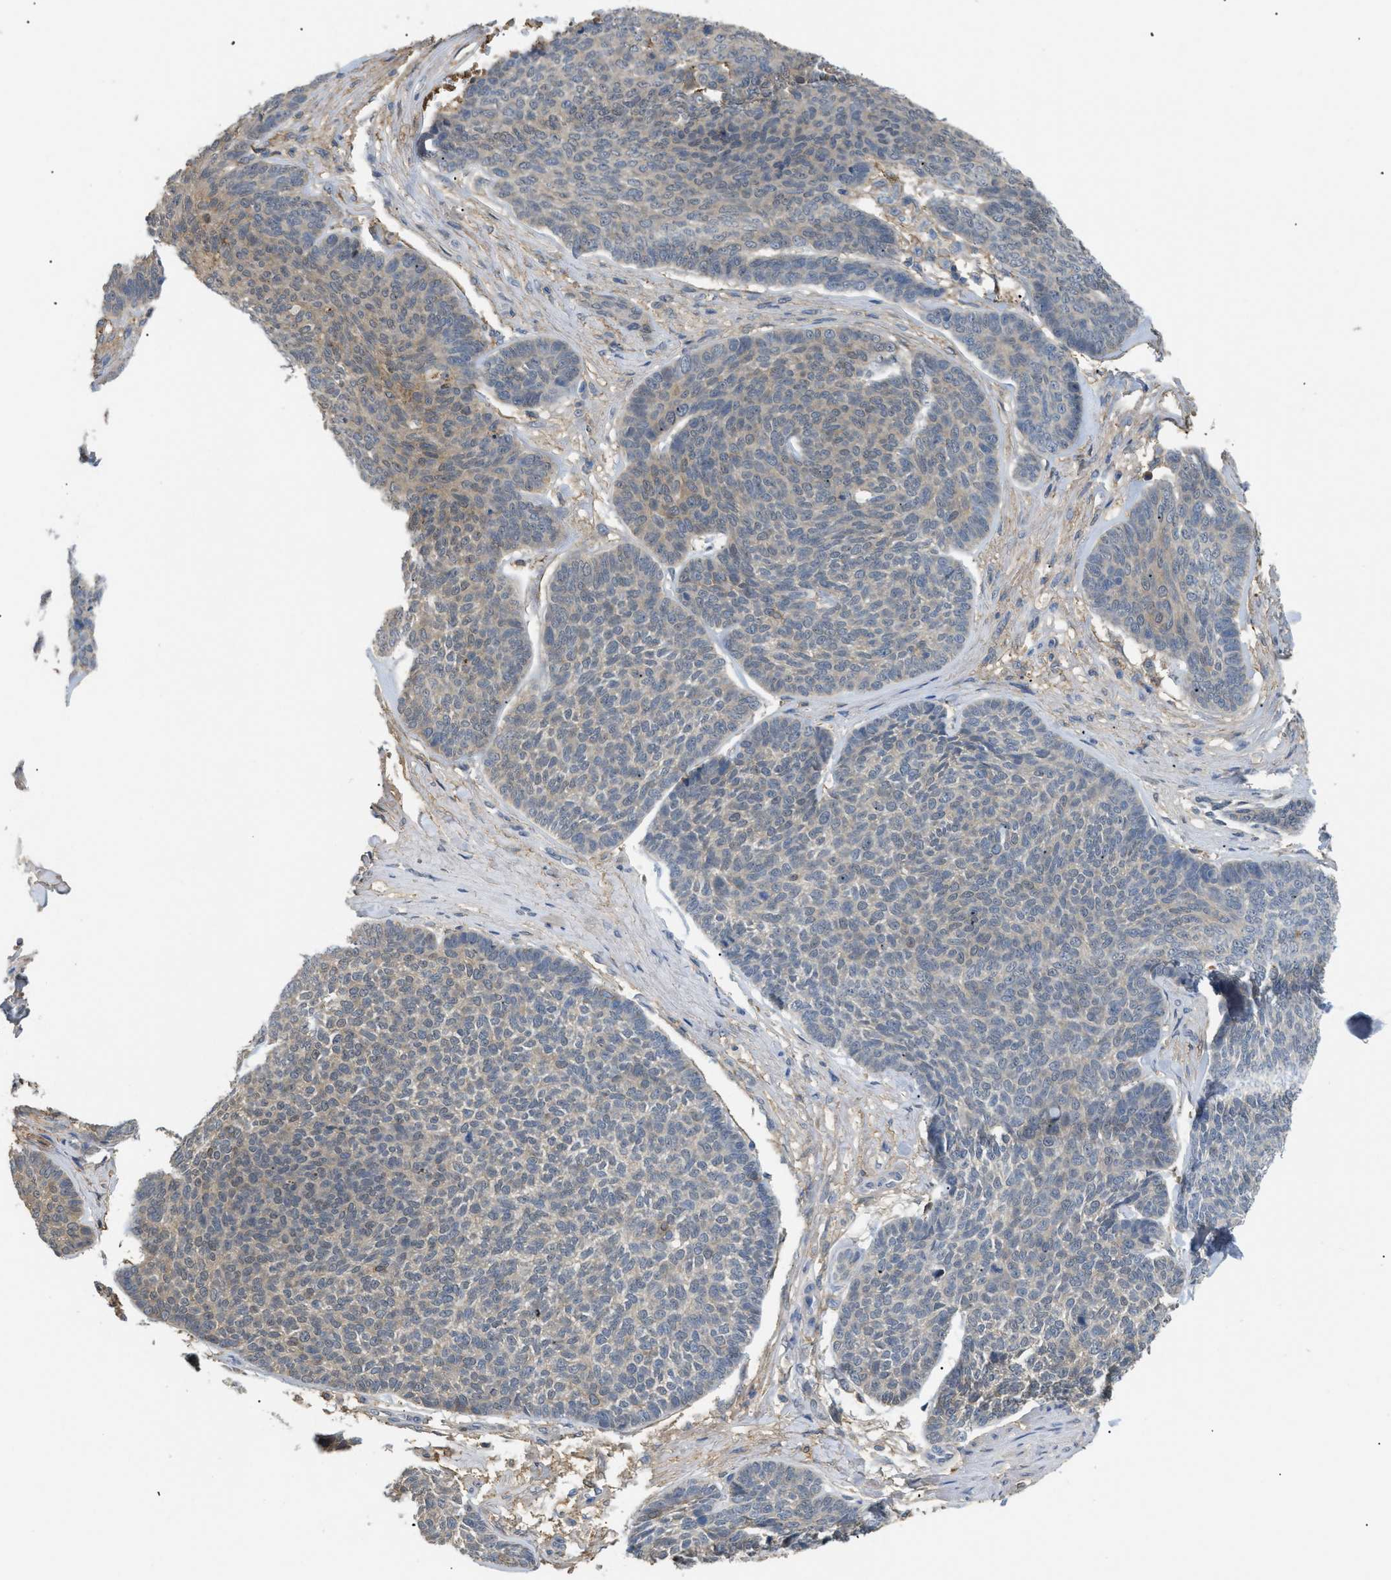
{"staining": {"intensity": "weak", "quantity": "<25%", "location": "cytoplasmic/membranous"}, "tissue": "skin cancer", "cell_type": "Tumor cells", "image_type": "cancer", "snomed": [{"axis": "morphology", "description": "Basal cell carcinoma"}, {"axis": "topography", "description": "Skin"}], "caption": "IHC of skin cancer (basal cell carcinoma) exhibits no positivity in tumor cells.", "gene": "ANXA4", "patient": {"sex": "male", "age": 84}}